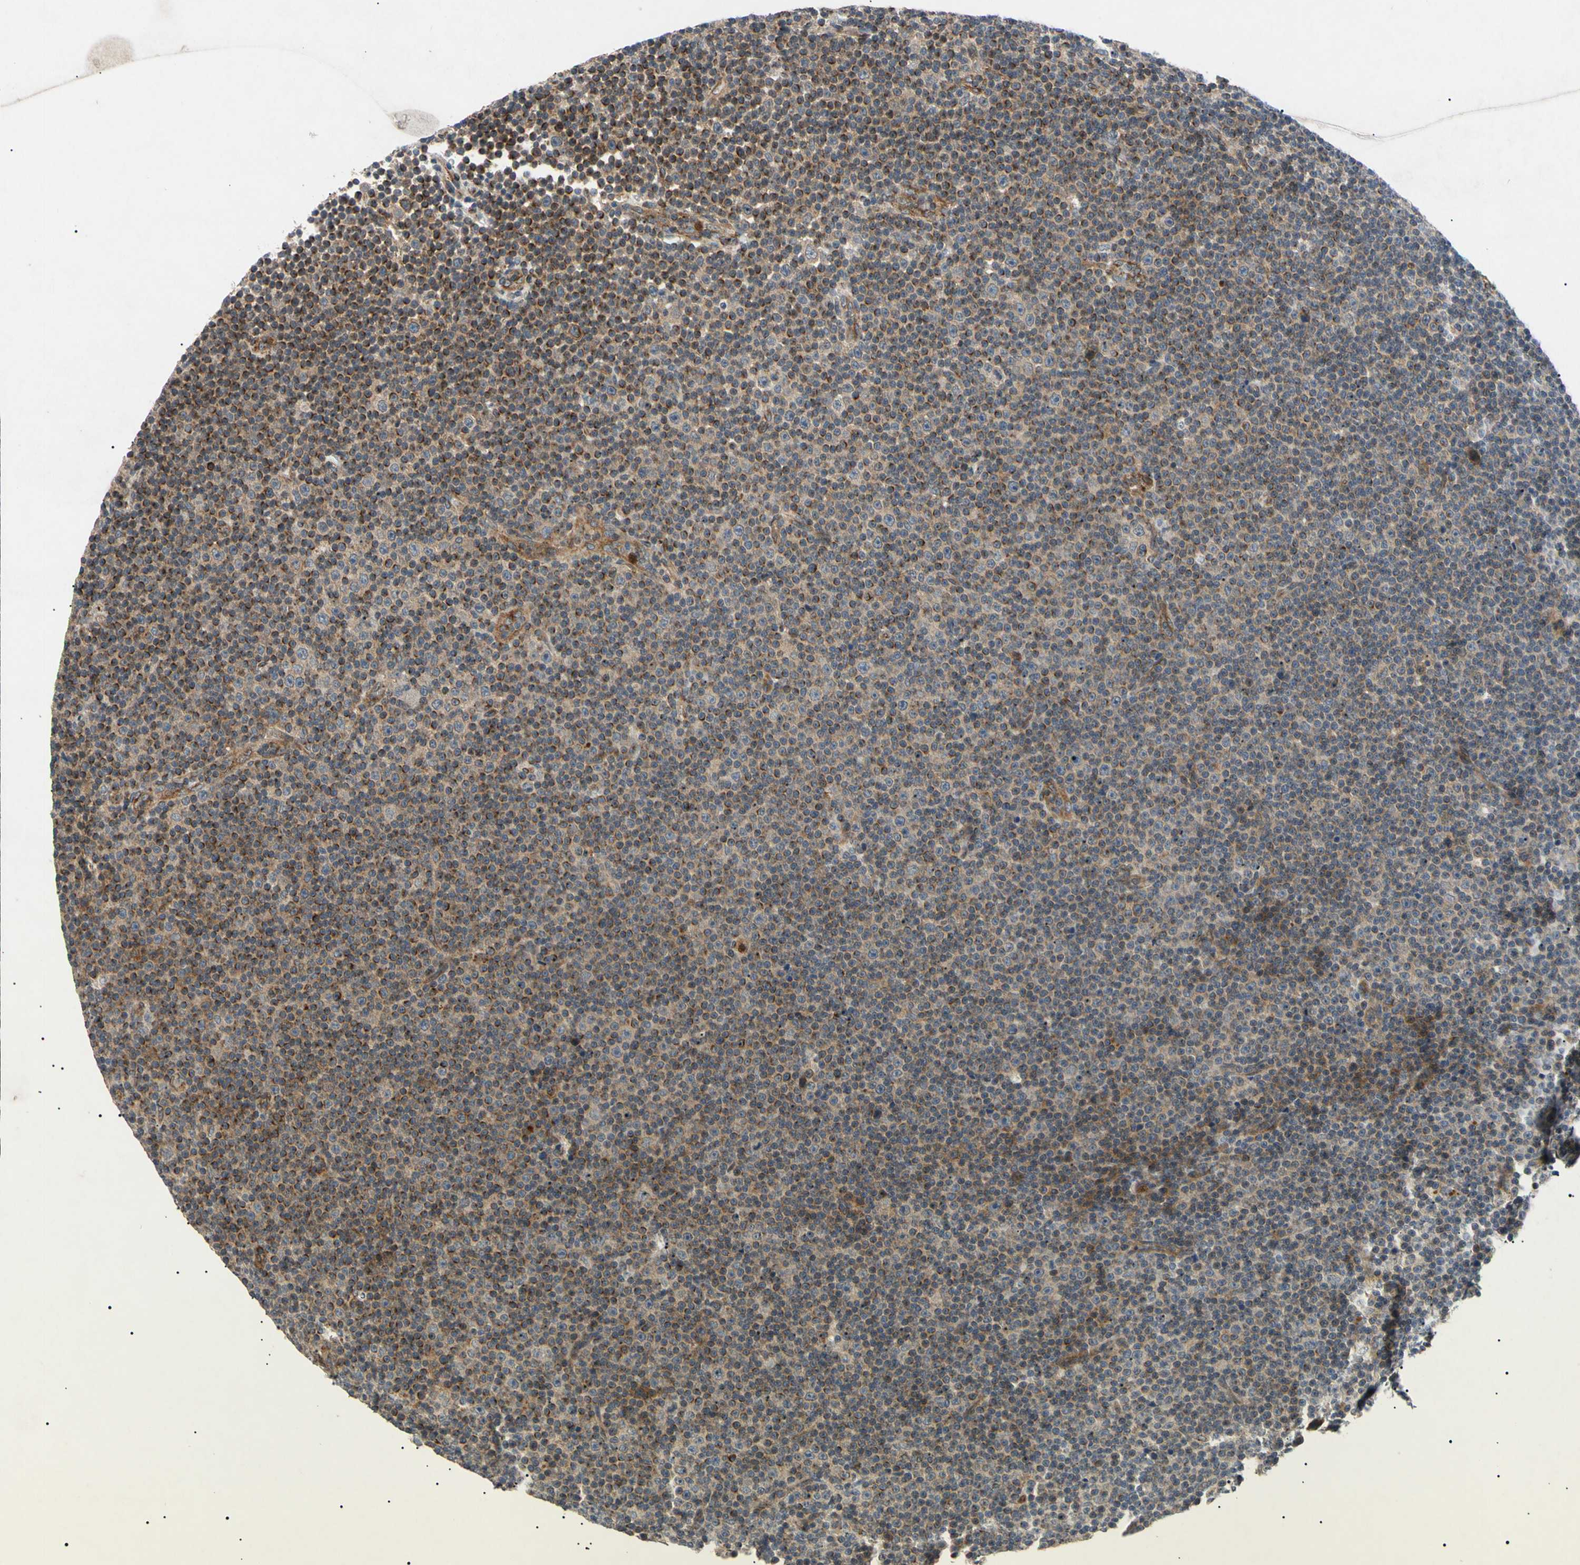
{"staining": {"intensity": "moderate", "quantity": "25%-75%", "location": "cytoplasmic/membranous"}, "tissue": "lymphoma", "cell_type": "Tumor cells", "image_type": "cancer", "snomed": [{"axis": "morphology", "description": "Malignant lymphoma, non-Hodgkin's type, Low grade"}, {"axis": "topography", "description": "Lymph node"}], "caption": "IHC of low-grade malignant lymphoma, non-Hodgkin's type exhibits medium levels of moderate cytoplasmic/membranous positivity in approximately 25%-75% of tumor cells.", "gene": "TUBB4A", "patient": {"sex": "female", "age": 67}}